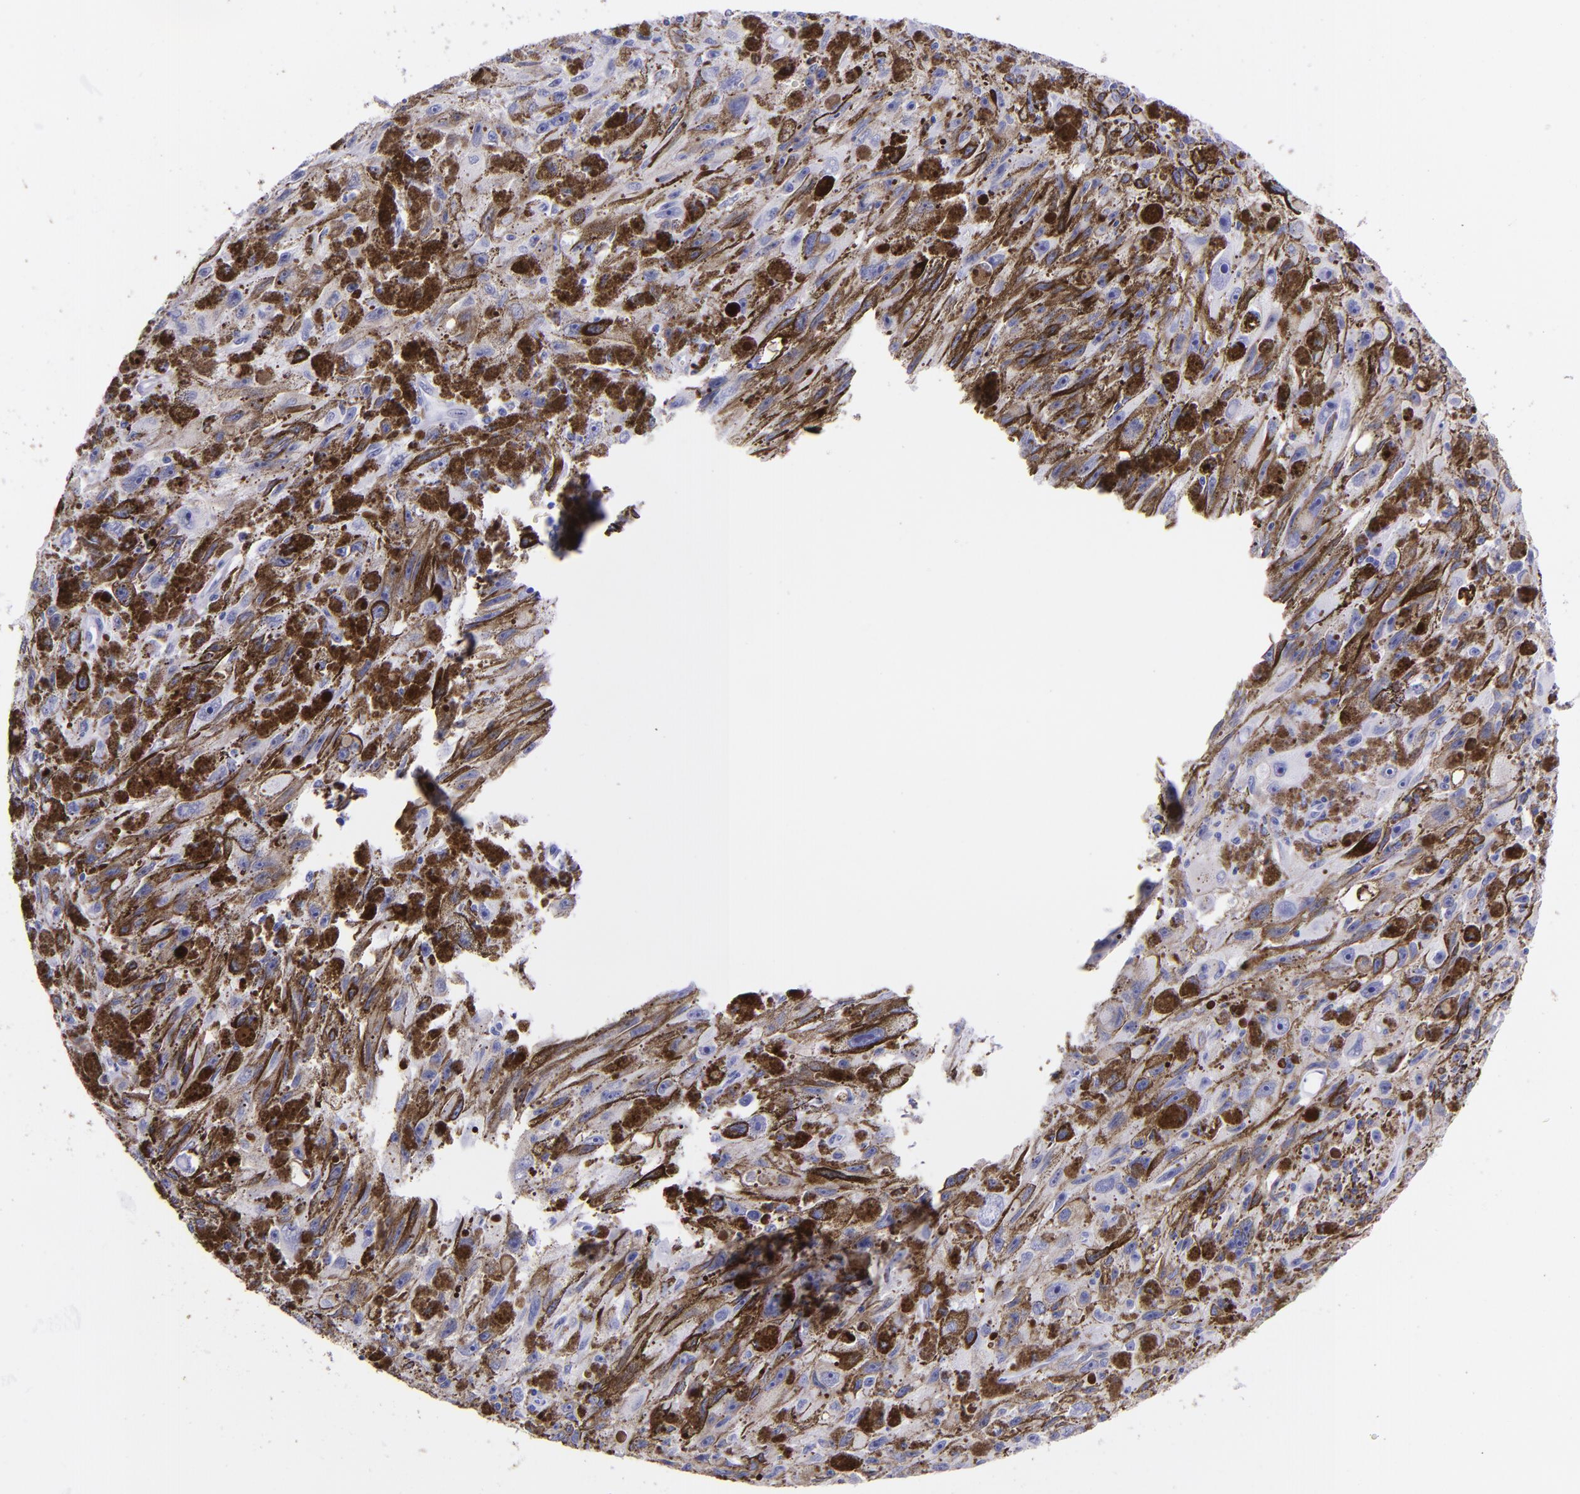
{"staining": {"intensity": "negative", "quantity": "none", "location": "none"}, "tissue": "melanoma", "cell_type": "Tumor cells", "image_type": "cancer", "snomed": [{"axis": "morphology", "description": "Malignant melanoma, NOS"}, {"axis": "topography", "description": "Skin"}], "caption": "Immunohistochemistry (IHC) of melanoma displays no staining in tumor cells. The staining was performed using DAB (3,3'-diaminobenzidine) to visualize the protein expression in brown, while the nuclei were stained in blue with hematoxylin (Magnification: 20x).", "gene": "UCHL1", "patient": {"sex": "female", "age": 104}}